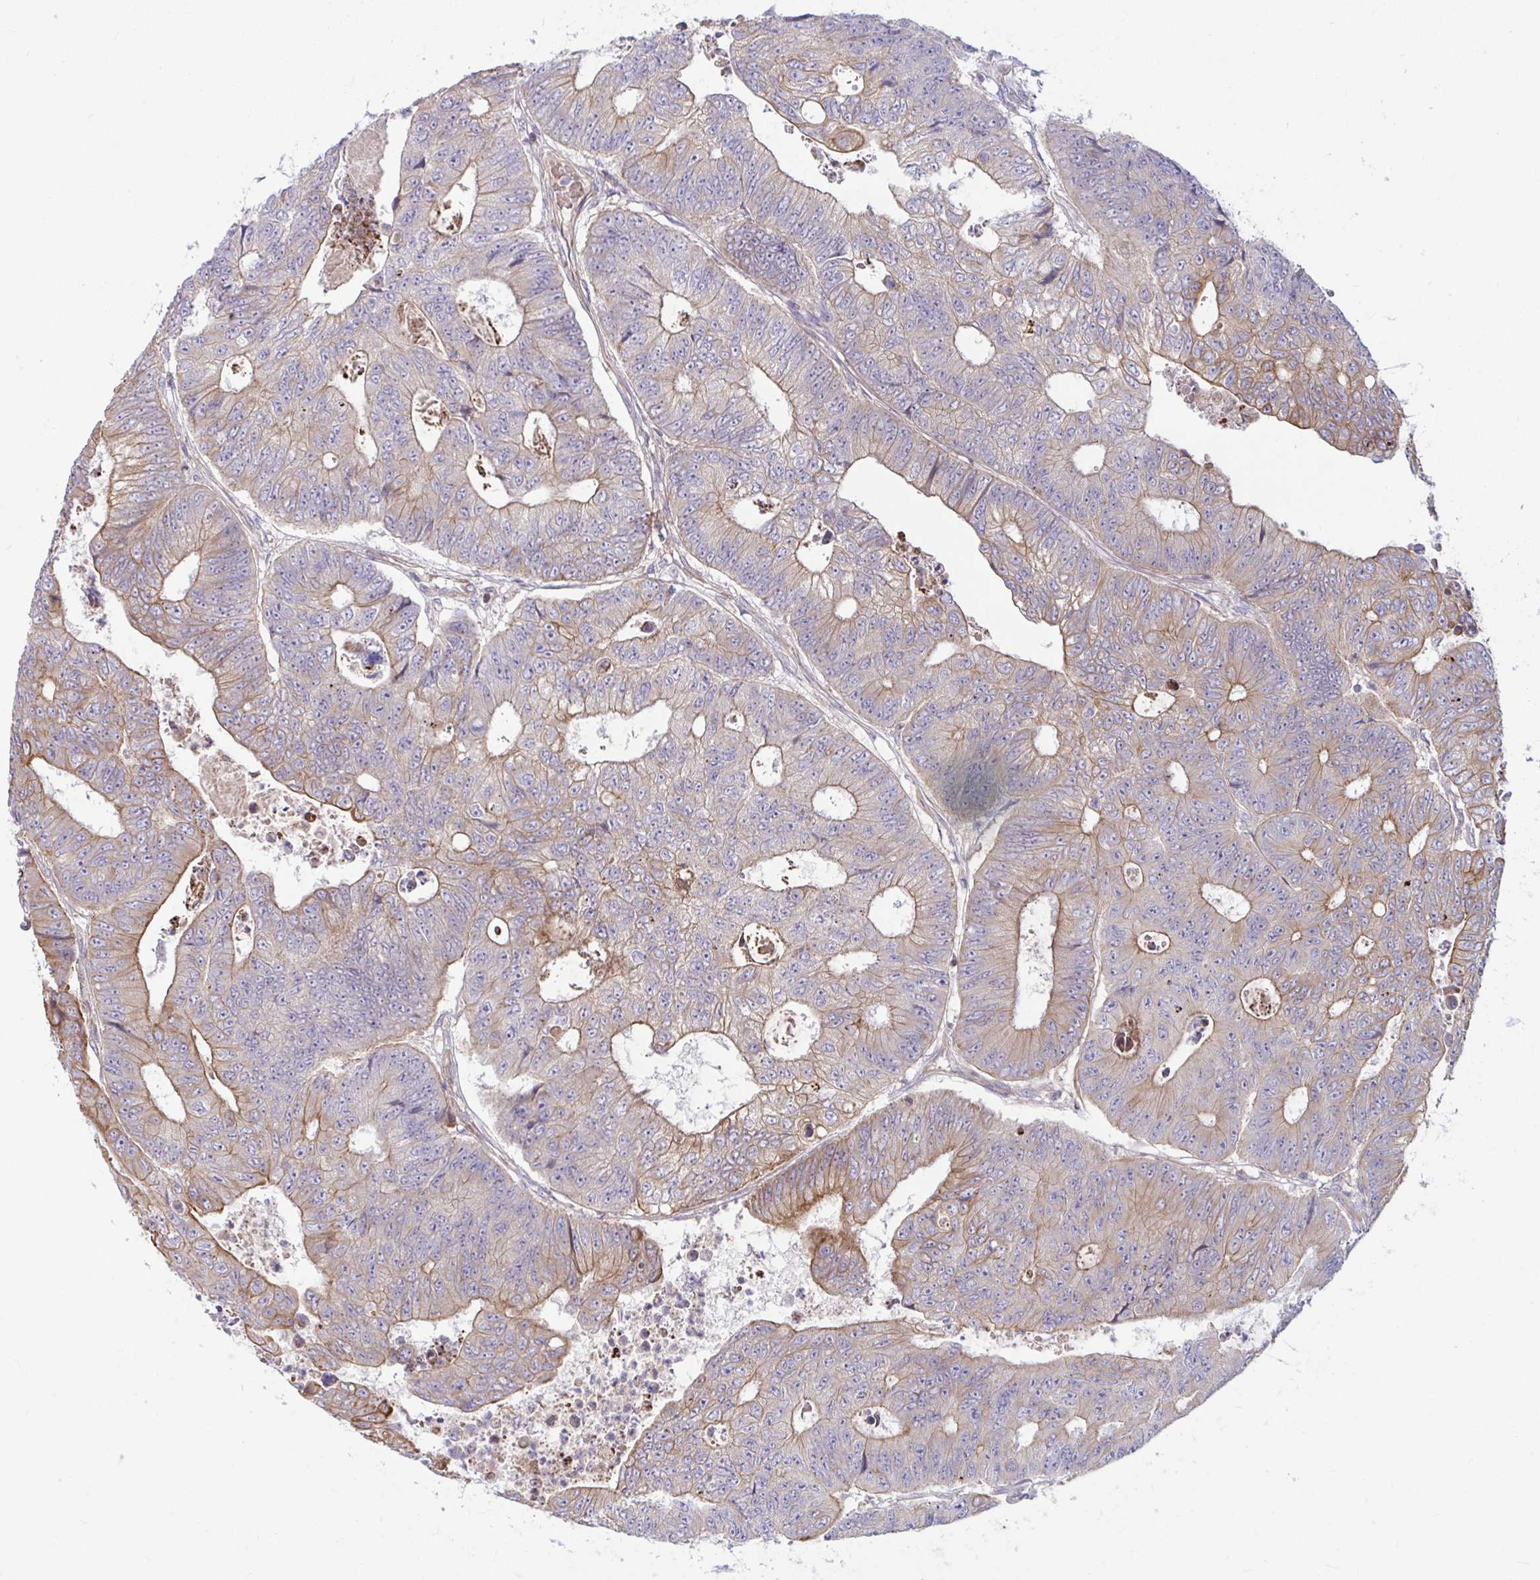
{"staining": {"intensity": "moderate", "quantity": "25%-75%", "location": "cytoplasmic/membranous"}, "tissue": "colorectal cancer", "cell_type": "Tumor cells", "image_type": "cancer", "snomed": [{"axis": "morphology", "description": "Adenocarcinoma, NOS"}, {"axis": "topography", "description": "Colon"}], "caption": "A histopathology image of adenocarcinoma (colorectal) stained for a protein exhibits moderate cytoplasmic/membranous brown staining in tumor cells.", "gene": "TANK", "patient": {"sex": "female", "age": 48}}